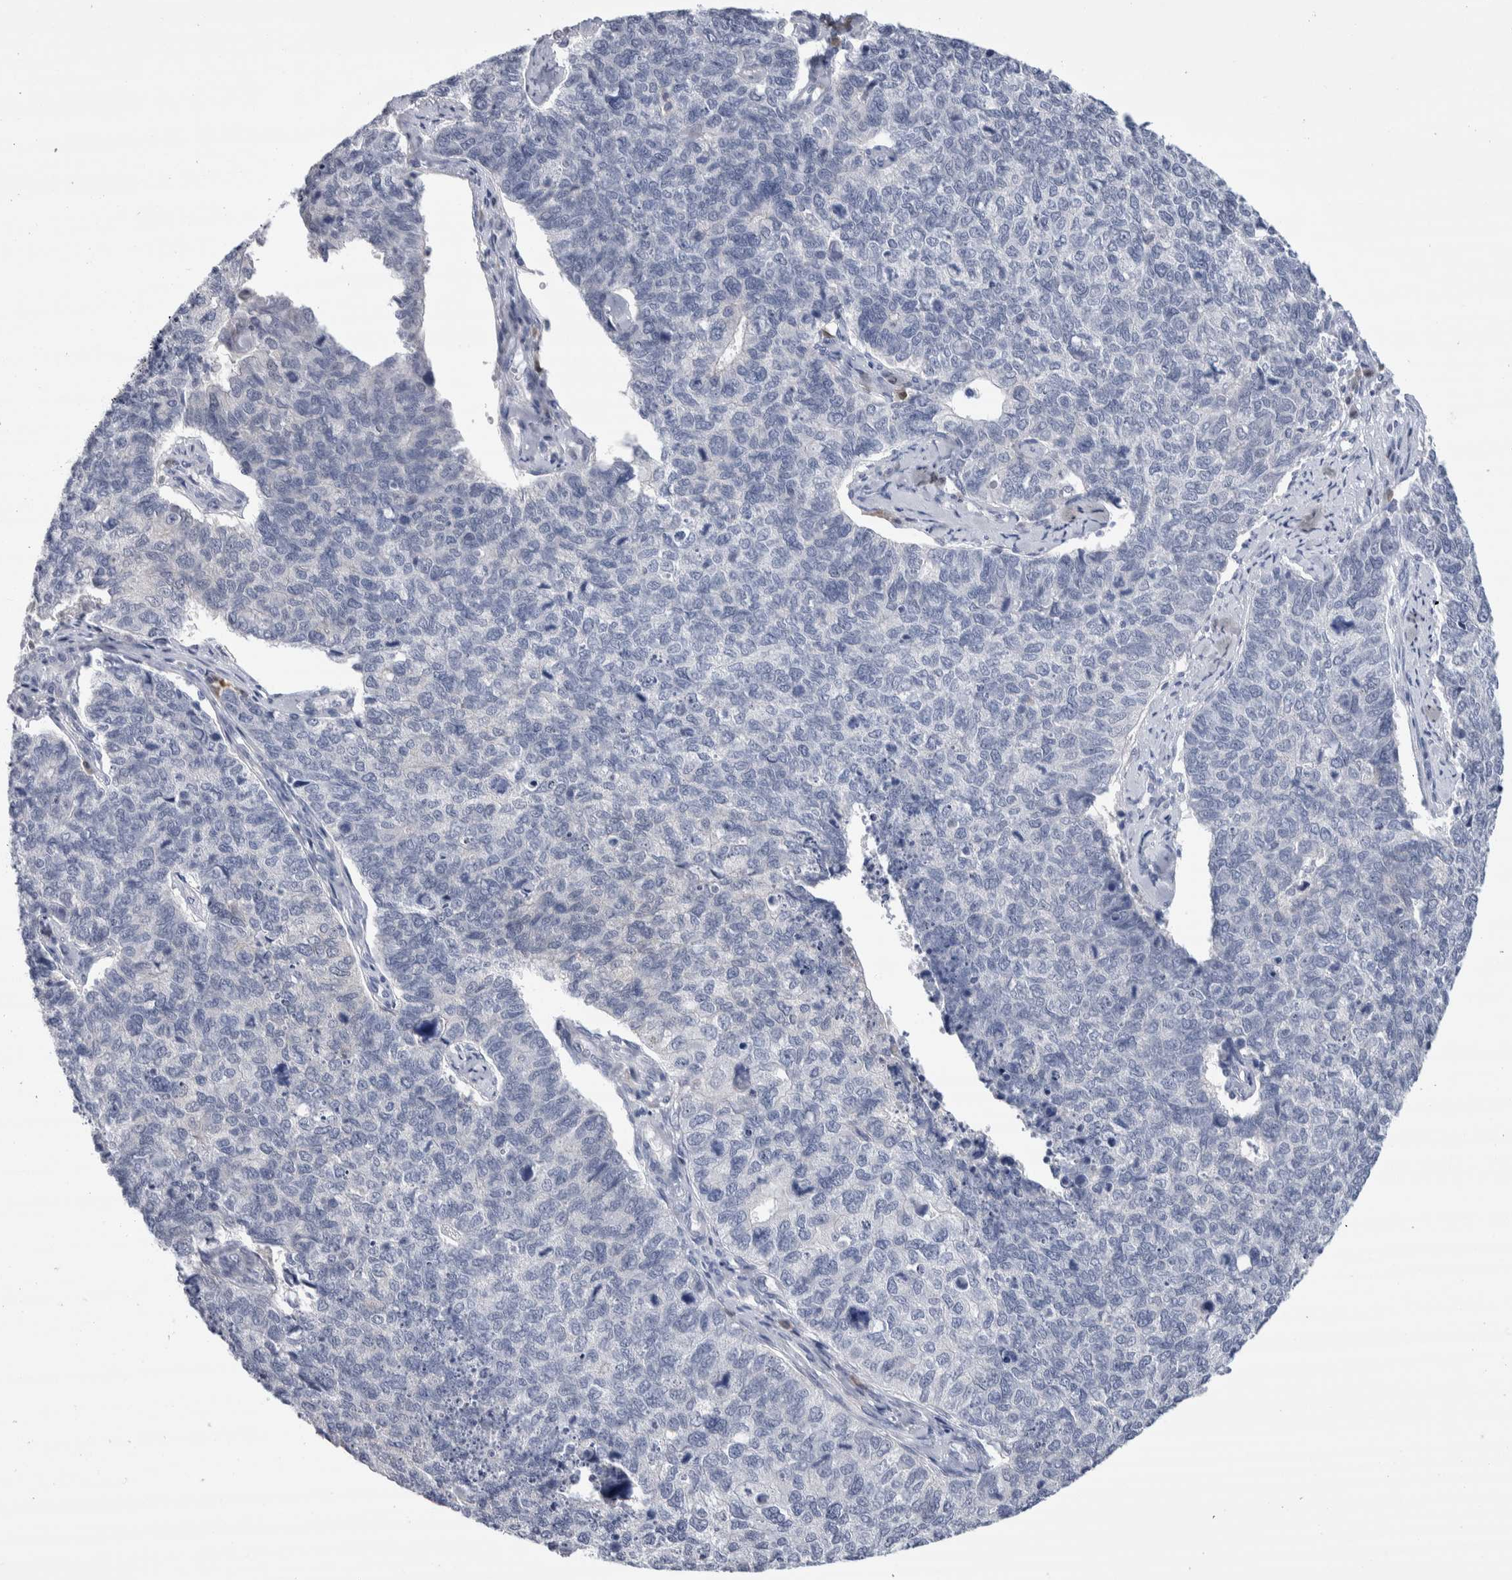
{"staining": {"intensity": "negative", "quantity": "none", "location": "none"}, "tissue": "cervical cancer", "cell_type": "Tumor cells", "image_type": "cancer", "snomed": [{"axis": "morphology", "description": "Squamous cell carcinoma, NOS"}, {"axis": "topography", "description": "Cervix"}], "caption": "IHC of cervical cancer (squamous cell carcinoma) reveals no staining in tumor cells.", "gene": "LURAP1L", "patient": {"sex": "female", "age": 63}}